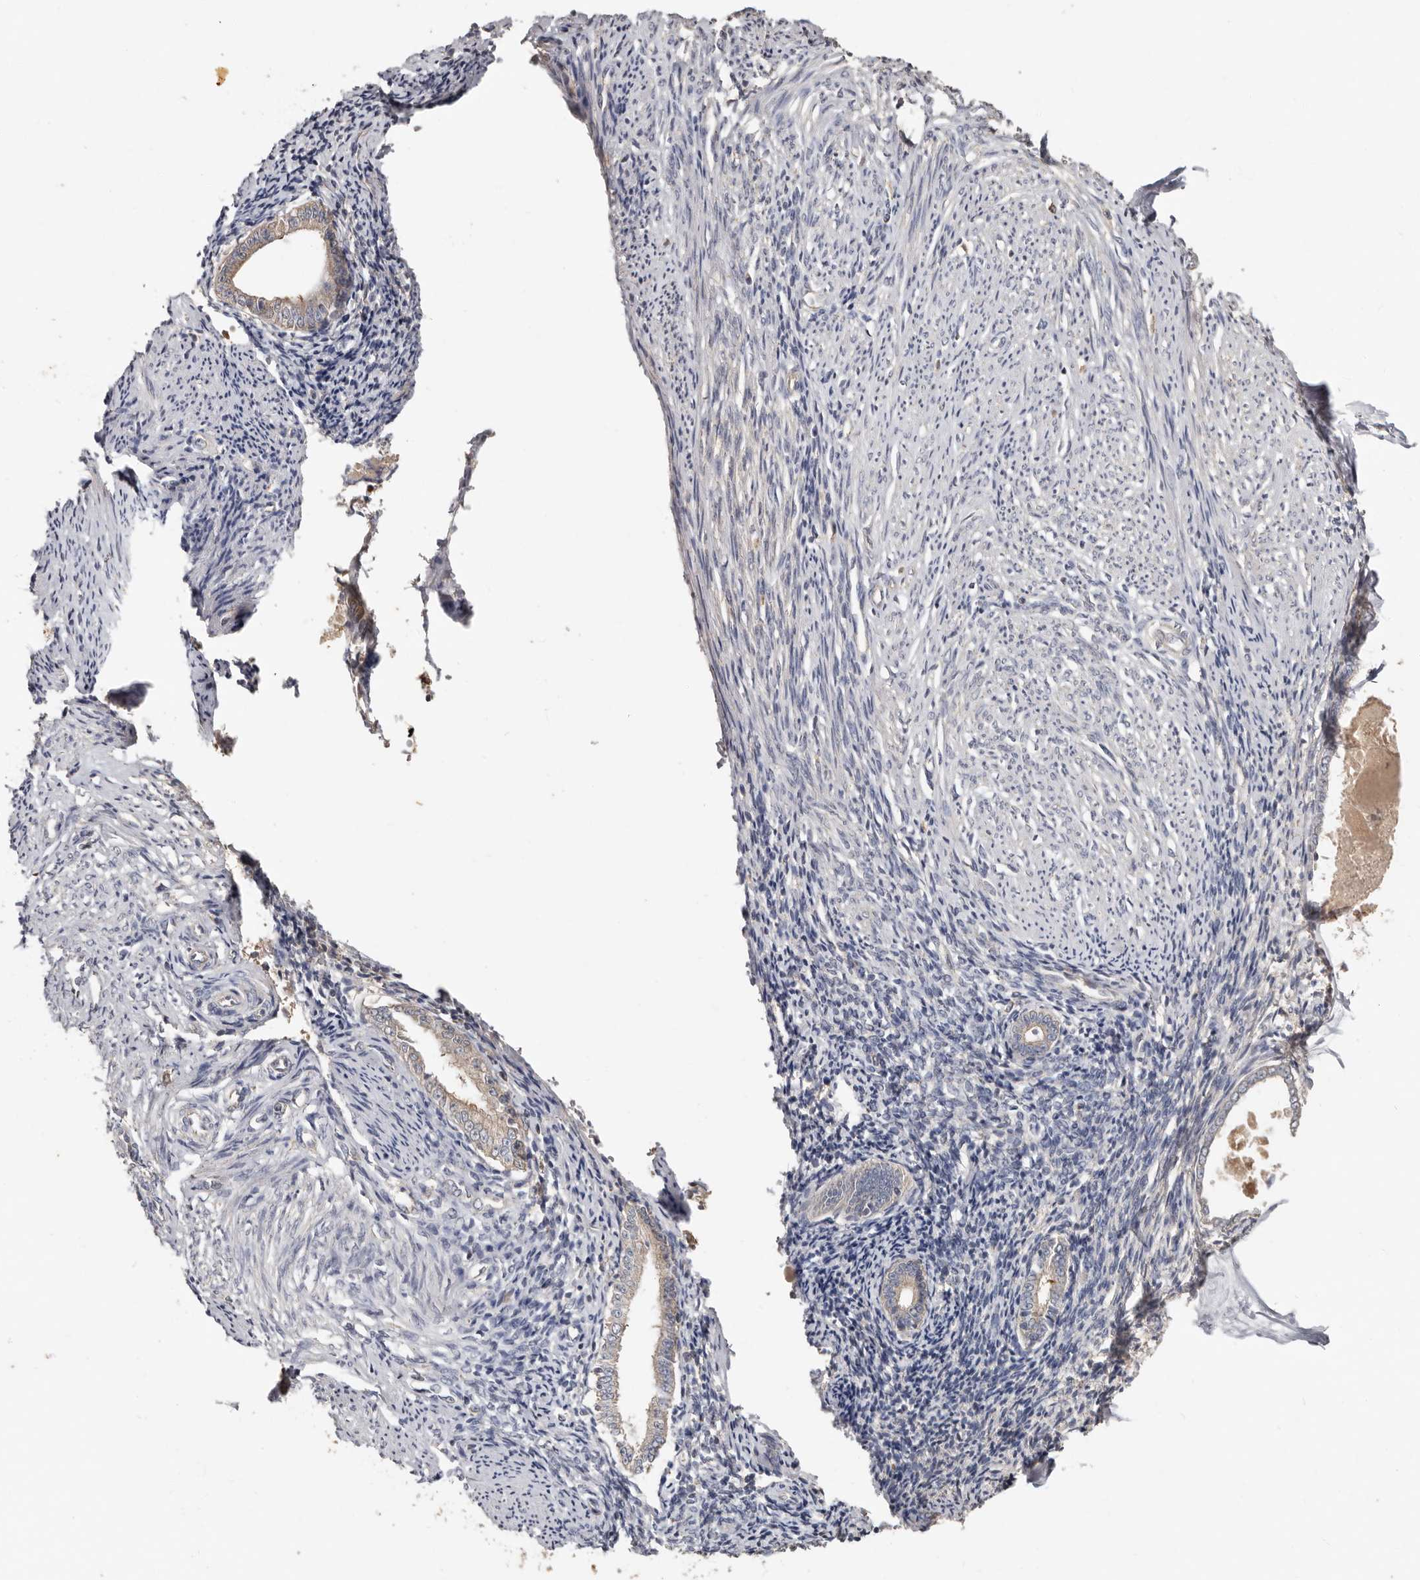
{"staining": {"intensity": "weak", "quantity": "<25%", "location": "cytoplasmic/membranous"}, "tissue": "endometrium", "cell_type": "Cells in endometrial stroma", "image_type": "normal", "snomed": [{"axis": "morphology", "description": "Normal tissue, NOS"}, {"axis": "topography", "description": "Endometrium"}], "caption": "DAB immunohistochemical staining of benign human endometrium exhibits no significant staining in cells in endometrial stroma. Nuclei are stained in blue.", "gene": "KIF26B", "patient": {"sex": "female", "age": 56}}